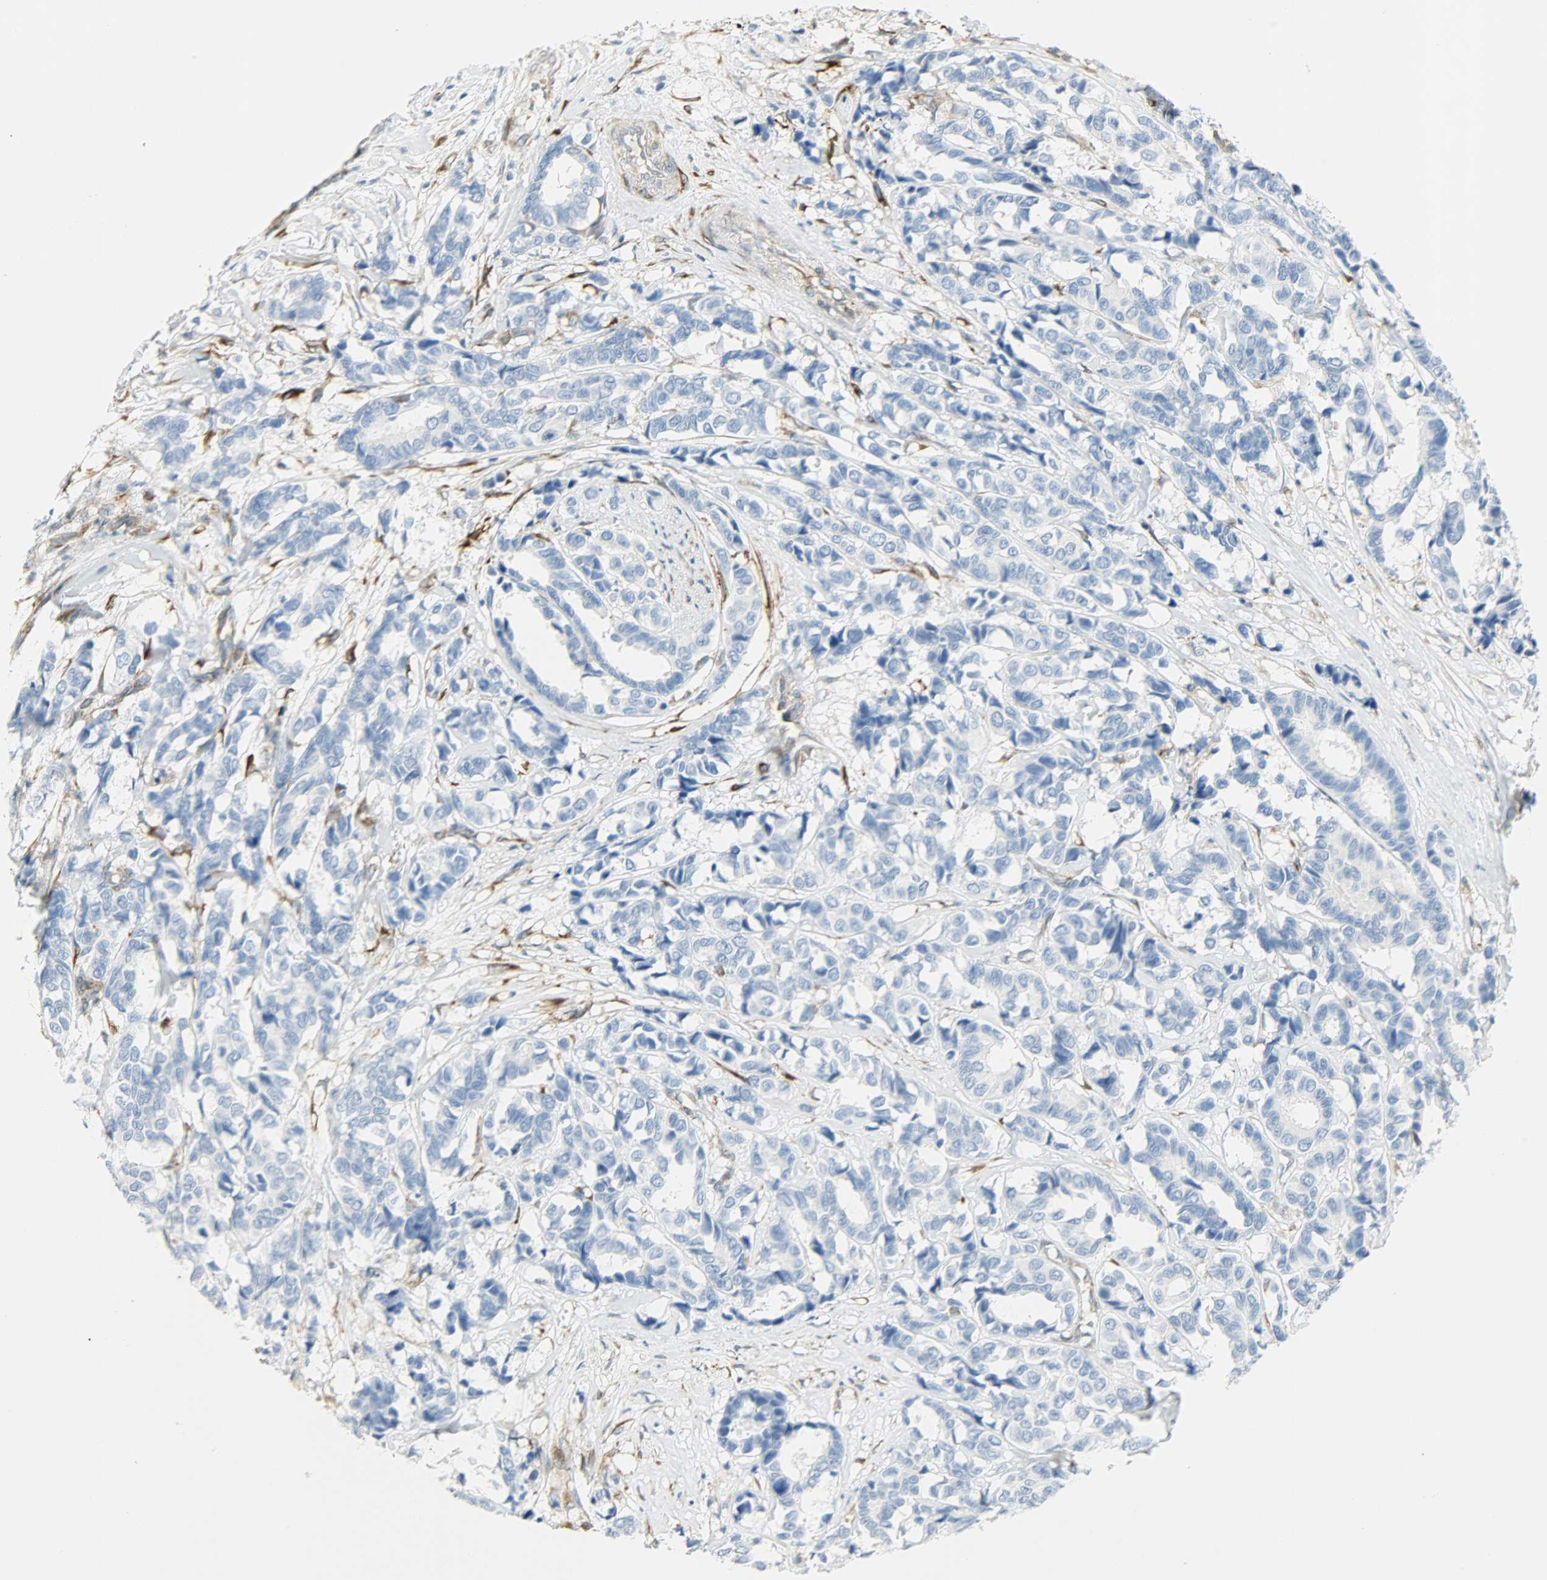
{"staining": {"intensity": "negative", "quantity": "none", "location": "none"}, "tissue": "breast cancer", "cell_type": "Tumor cells", "image_type": "cancer", "snomed": [{"axis": "morphology", "description": "Duct carcinoma"}, {"axis": "topography", "description": "Breast"}], "caption": "Breast cancer stained for a protein using IHC reveals no expression tumor cells.", "gene": "PKD2", "patient": {"sex": "female", "age": 87}}